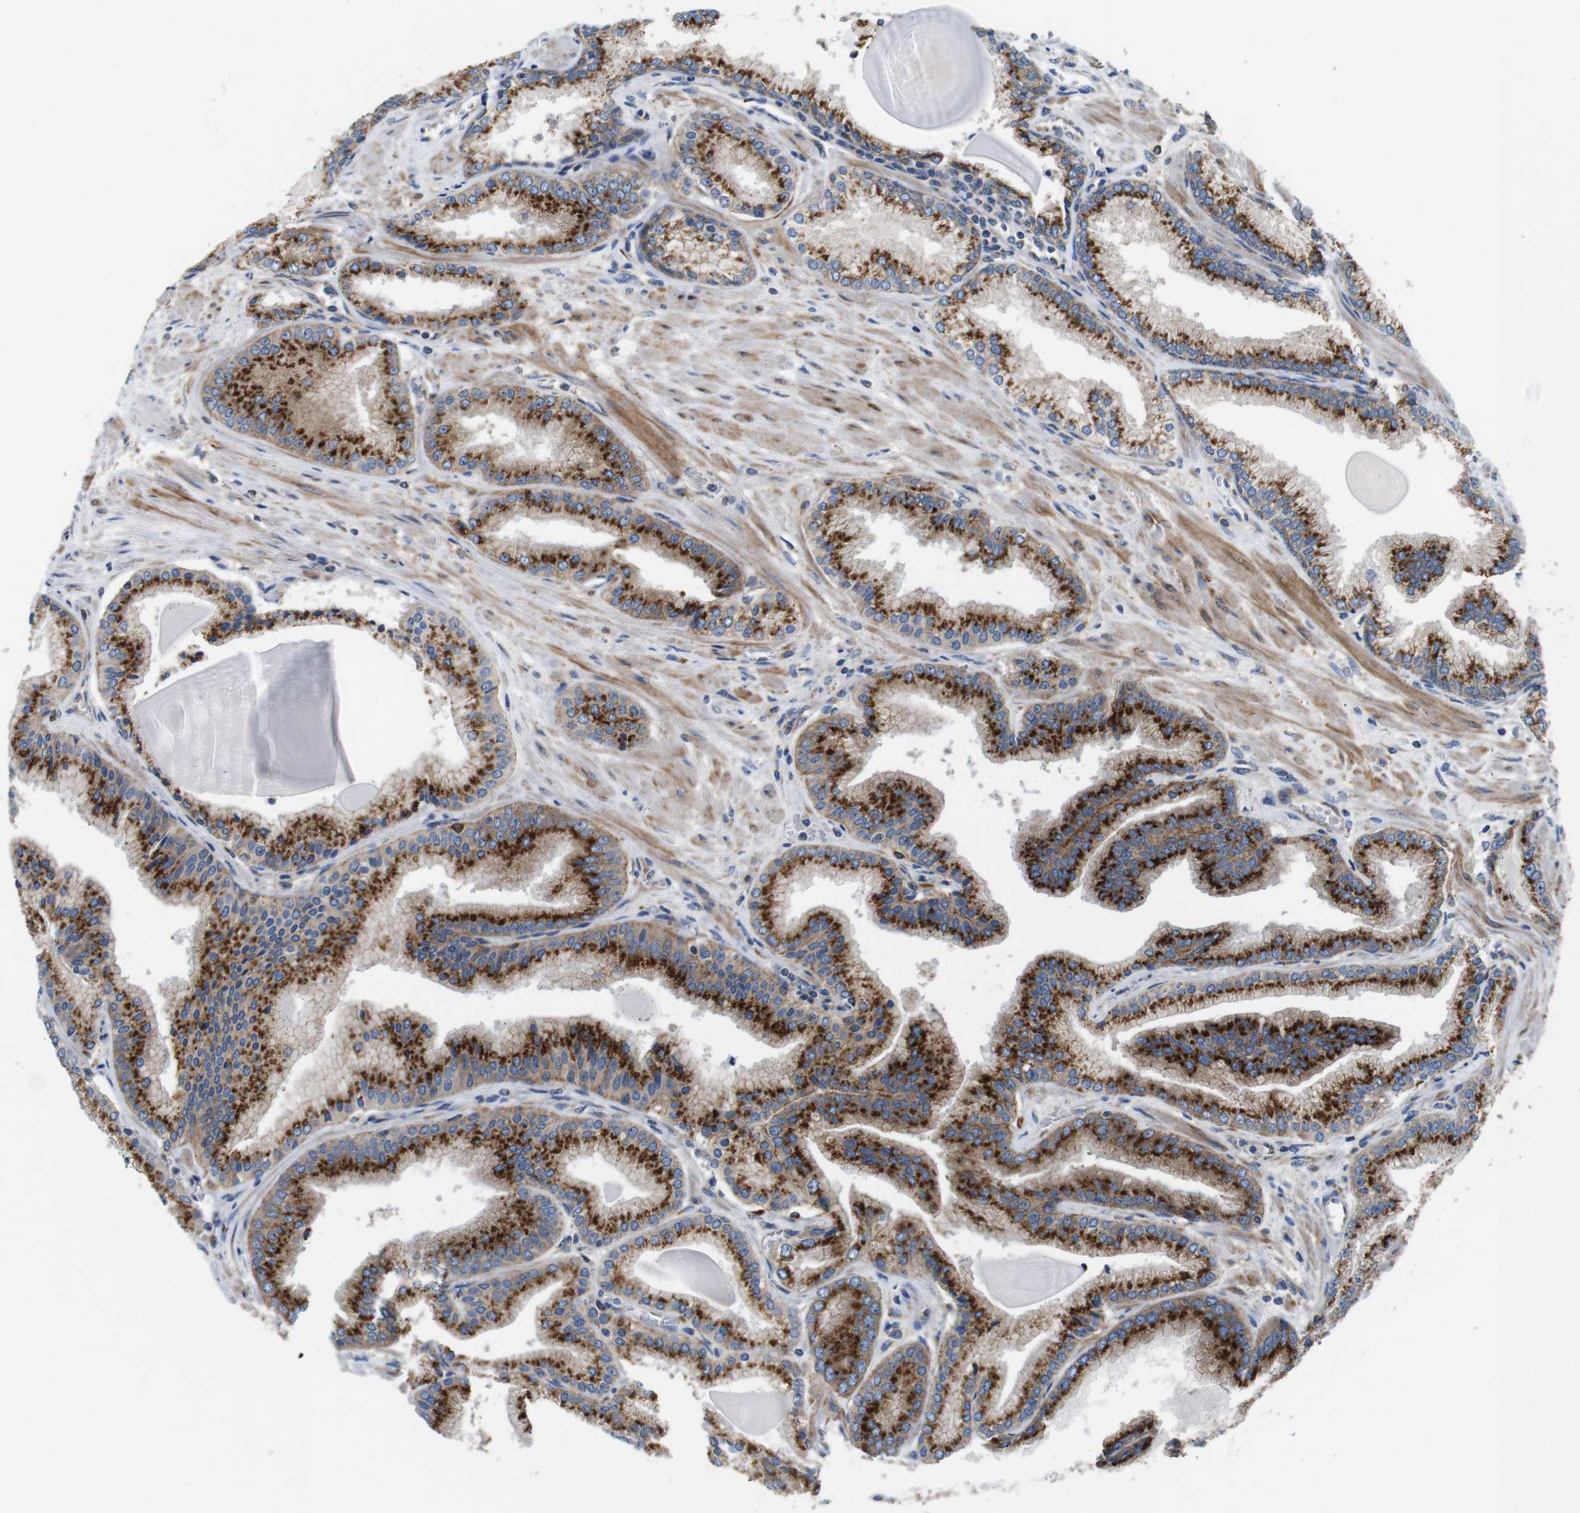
{"staining": {"intensity": "strong", "quantity": "25%-75%", "location": "cytoplasmic/membranous"}, "tissue": "prostate cancer", "cell_type": "Tumor cells", "image_type": "cancer", "snomed": [{"axis": "morphology", "description": "Adenocarcinoma, Low grade"}, {"axis": "topography", "description": "Prostate"}], "caption": "DAB immunohistochemical staining of human low-grade adenocarcinoma (prostate) displays strong cytoplasmic/membranous protein expression in about 25%-75% of tumor cells. Immunohistochemistry stains the protein of interest in brown and the nuclei are stained blue.", "gene": "EFCAB14", "patient": {"sex": "male", "age": 59}}